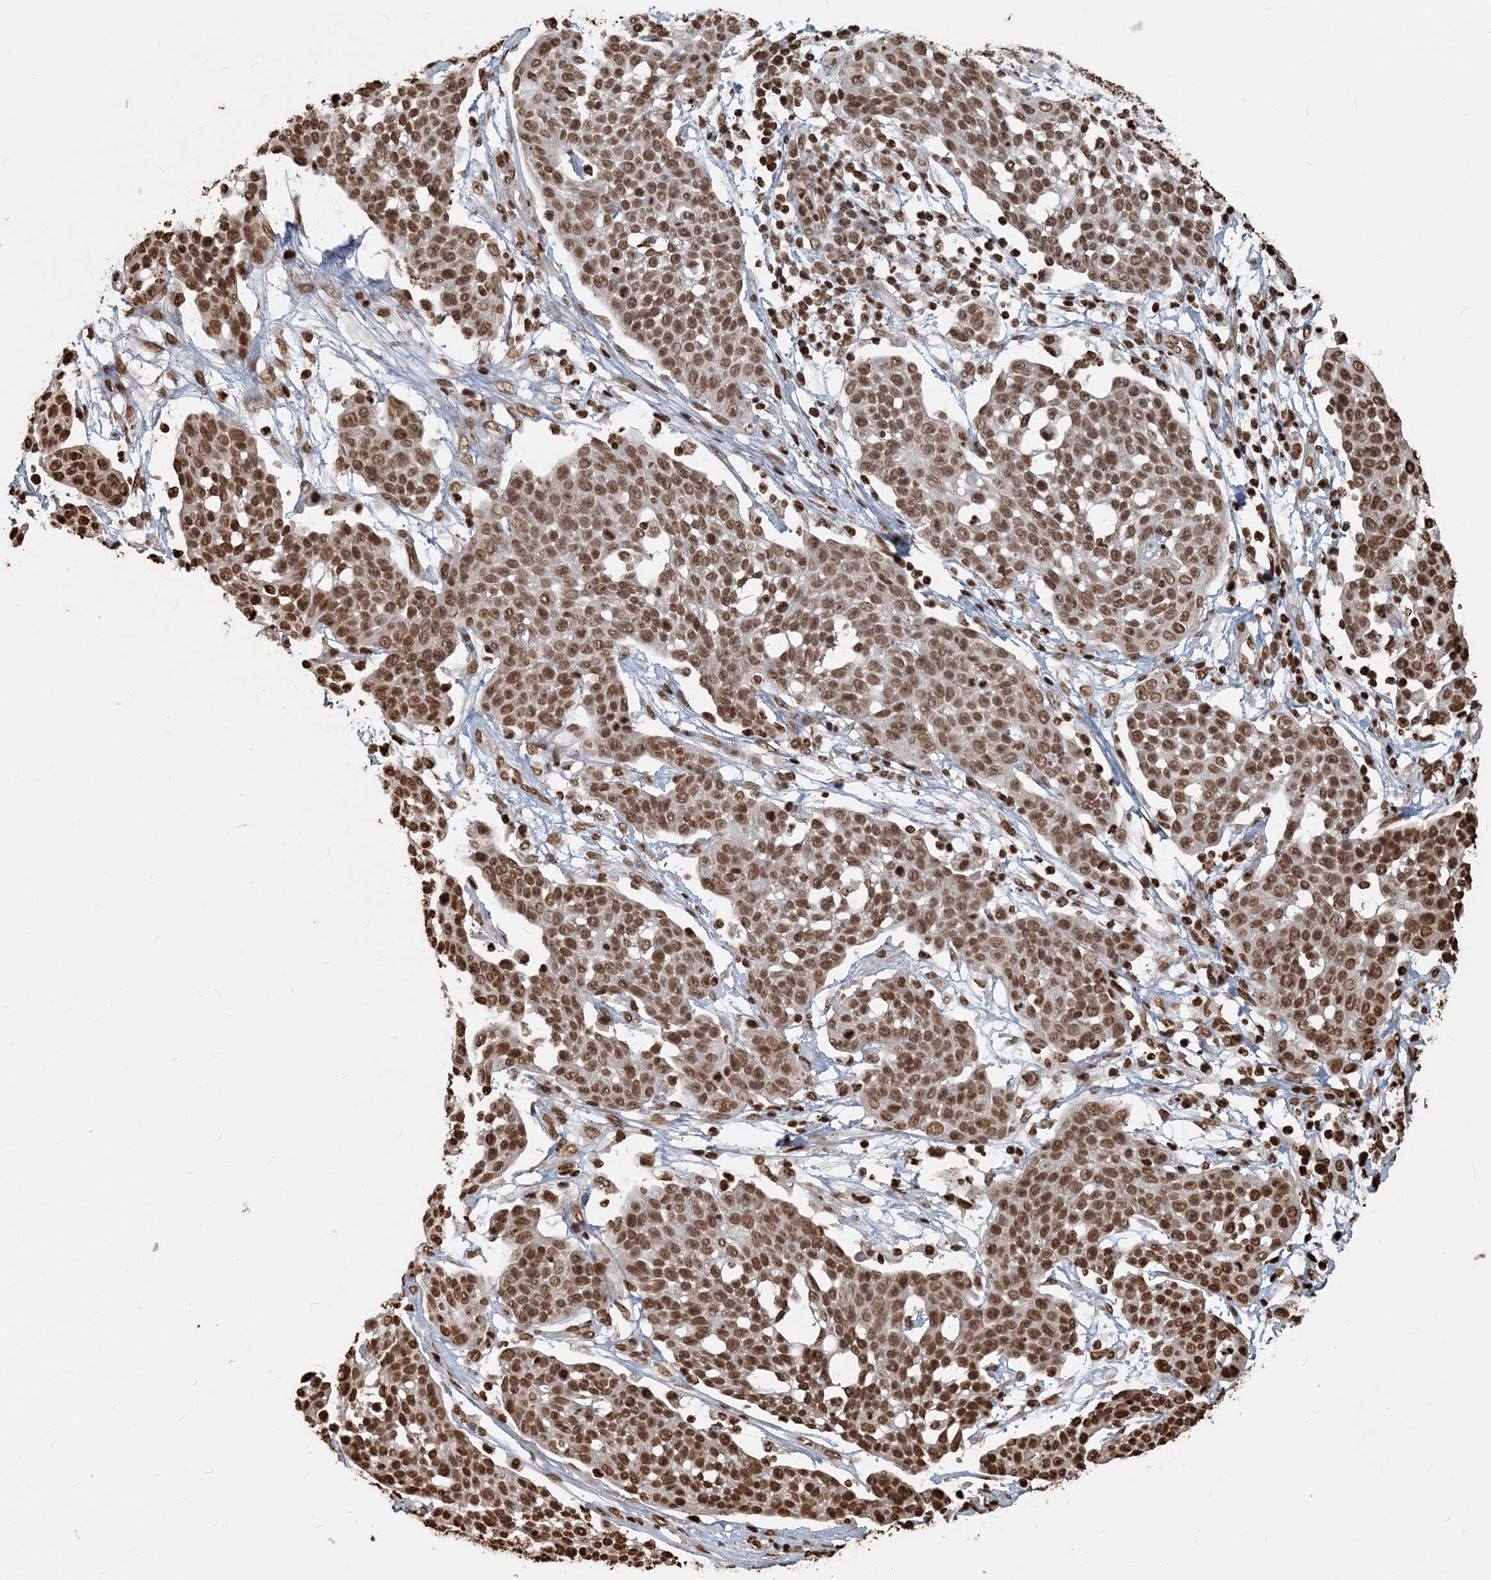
{"staining": {"intensity": "moderate", "quantity": ">75%", "location": "nuclear"}, "tissue": "cervical cancer", "cell_type": "Tumor cells", "image_type": "cancer", "snomed": [{"axis": "morphology", "description": "Squamous cell carcinoma, NOS"}, {"axis": "topography", "description": "Cervix"}], "caption": "An immunohistochemistry (IHC) image of tumor tissue is shown. Protein staining in brown shows moderate nuclear positivity in cervical squamous cell carcinoma within tumor cells.", "gene": "H3-3B", "patient": {"sex": "female", "age": 34}}